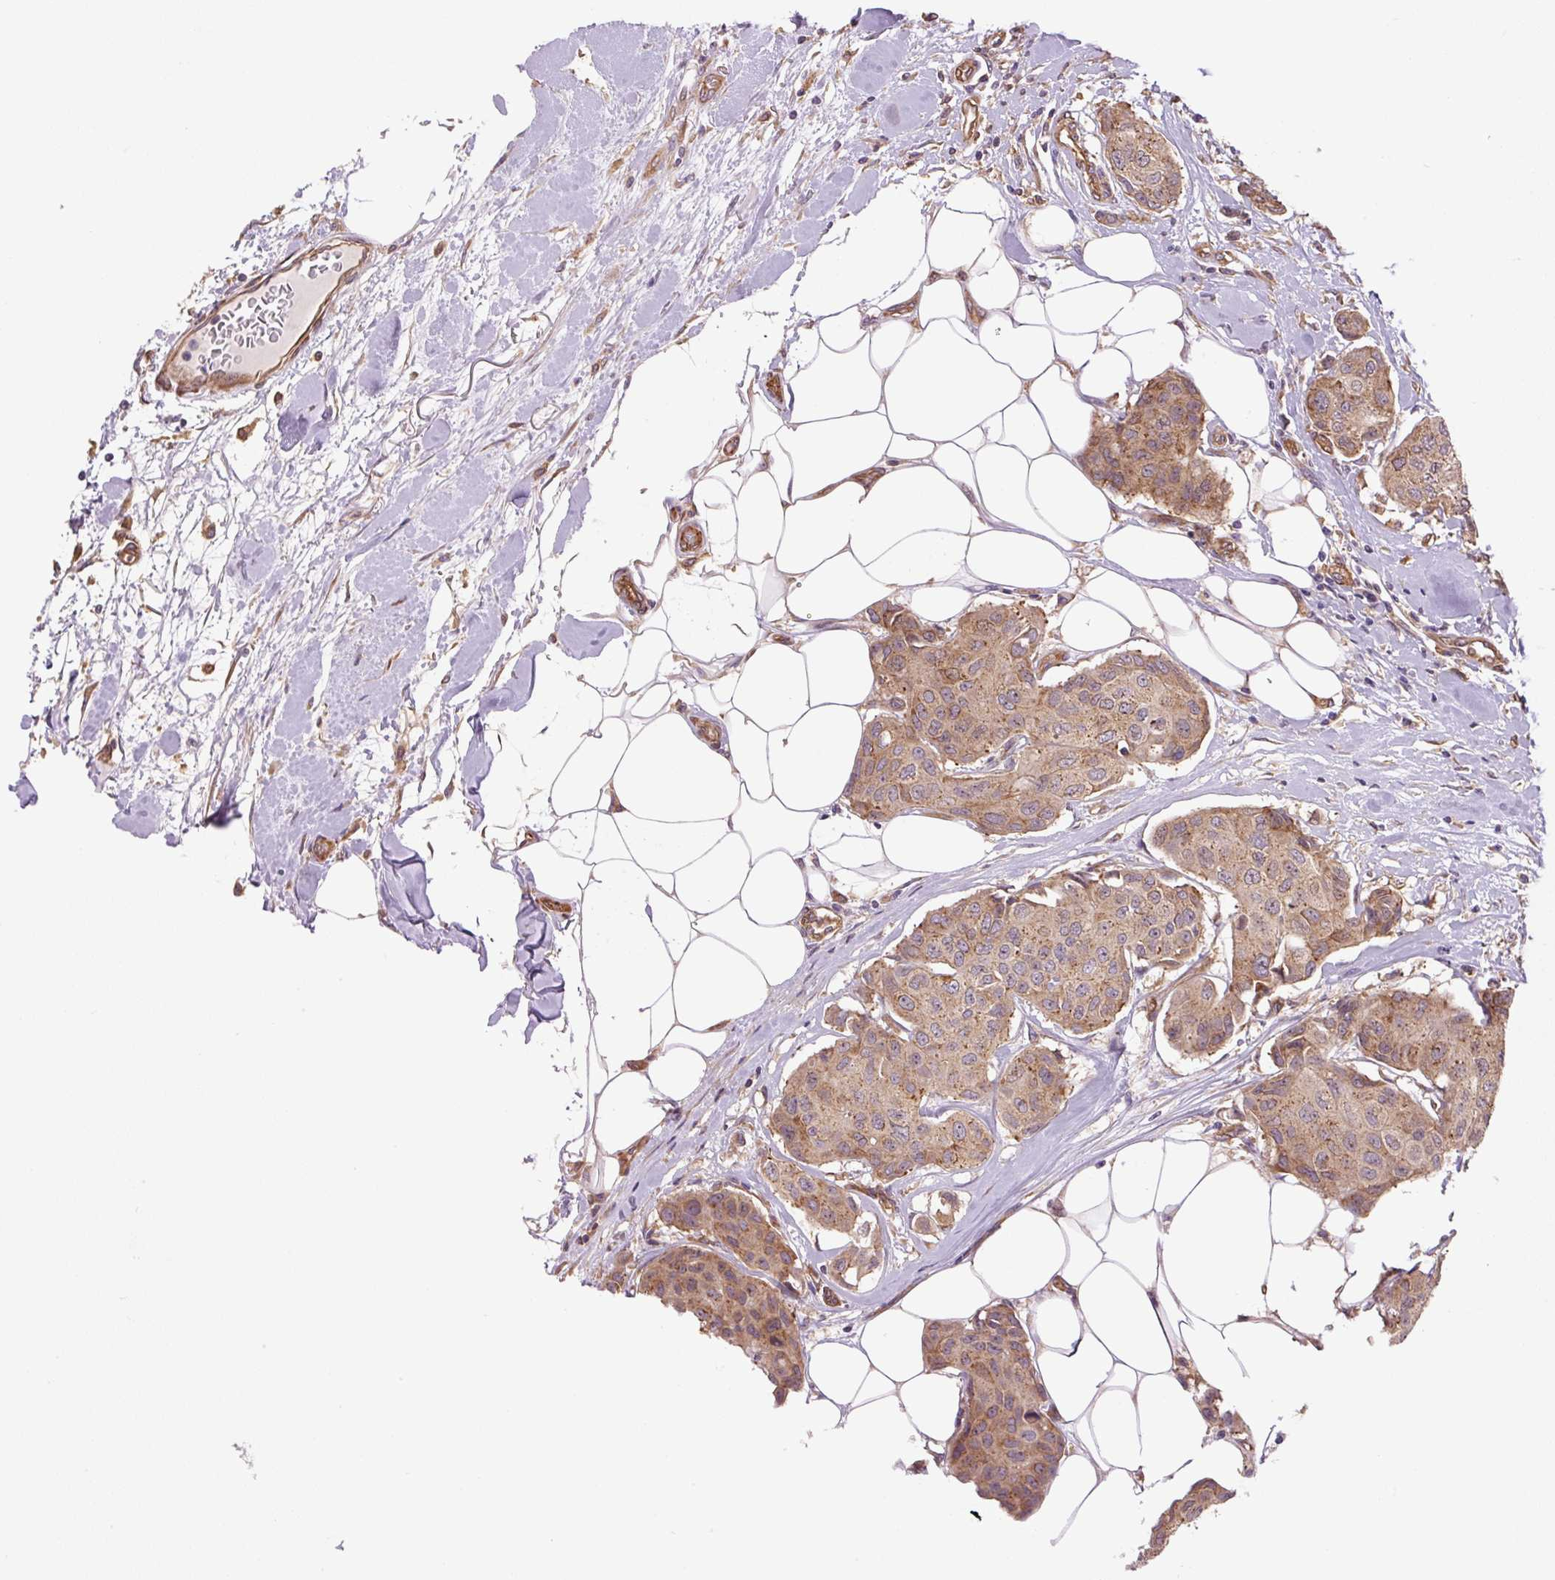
{"staining": {"intensity": "moderate", "quantity": "25%-75%", "location": "cytoplasmic/membranous"}, "tissue": "breast cancer", "cell_type": "Tumor cells", "image_type": "cancer", "snomed": [{"axis": "morphology", "description": "Duct carcinoma"}, {"axis": "topography", "description": "Breast"}, {"axis": "topography", "description": "Lymph node"}], "caption": "A brown stain labels moderate cytoplasmic/membranous staining of a protein in human breast intraductal carcinoma tumor cells.", "gene": "SEPTIN10", "patient": {"sex": "female", "age": 80}}